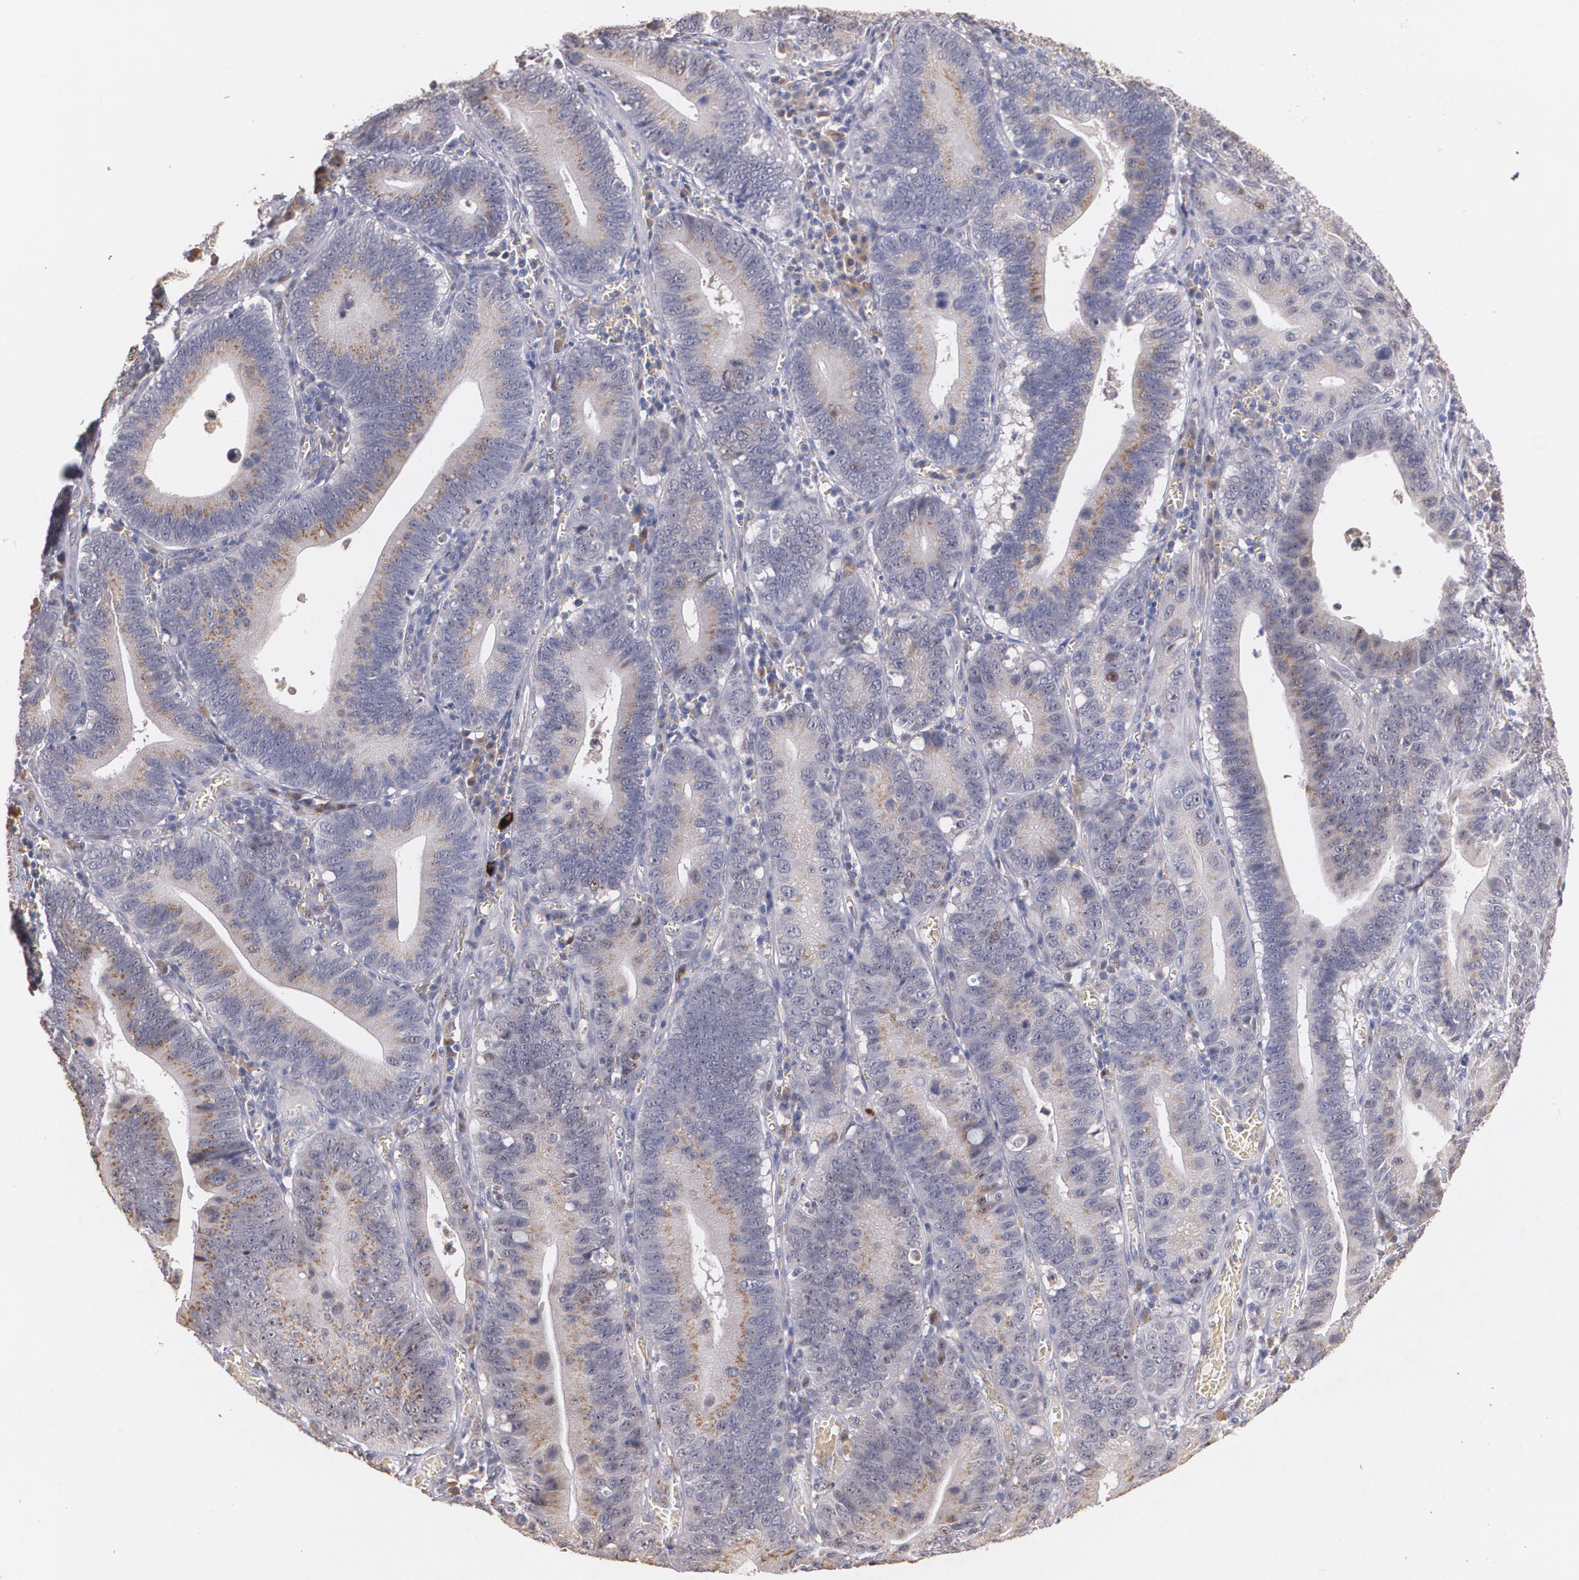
{"staining": {"intensity": "moderate", "quantity": ">75%", "location": "cytoplasmic/membranous"}, "tissue": "stomach cancer", "cell_type": "Tumor cells", "image_type": "cancer", "snomed": [{"axis": "morphology", "description": "Adenocarcinoma, NOS"}, {"axis": "topography", "description": "Stomach"}, {"axis": "topography", "description": "Gastric cardia"}], "caption": "This micrograph exhibits immunohistochemistry (IHC) staining of human stomach cancer (adenocarcinoma), with medium moderate cytoplasmic/membranous staining in about >75% of tumor cells.", "gene": "ATF3", "patient": {"sex": "male", "age": 59}}